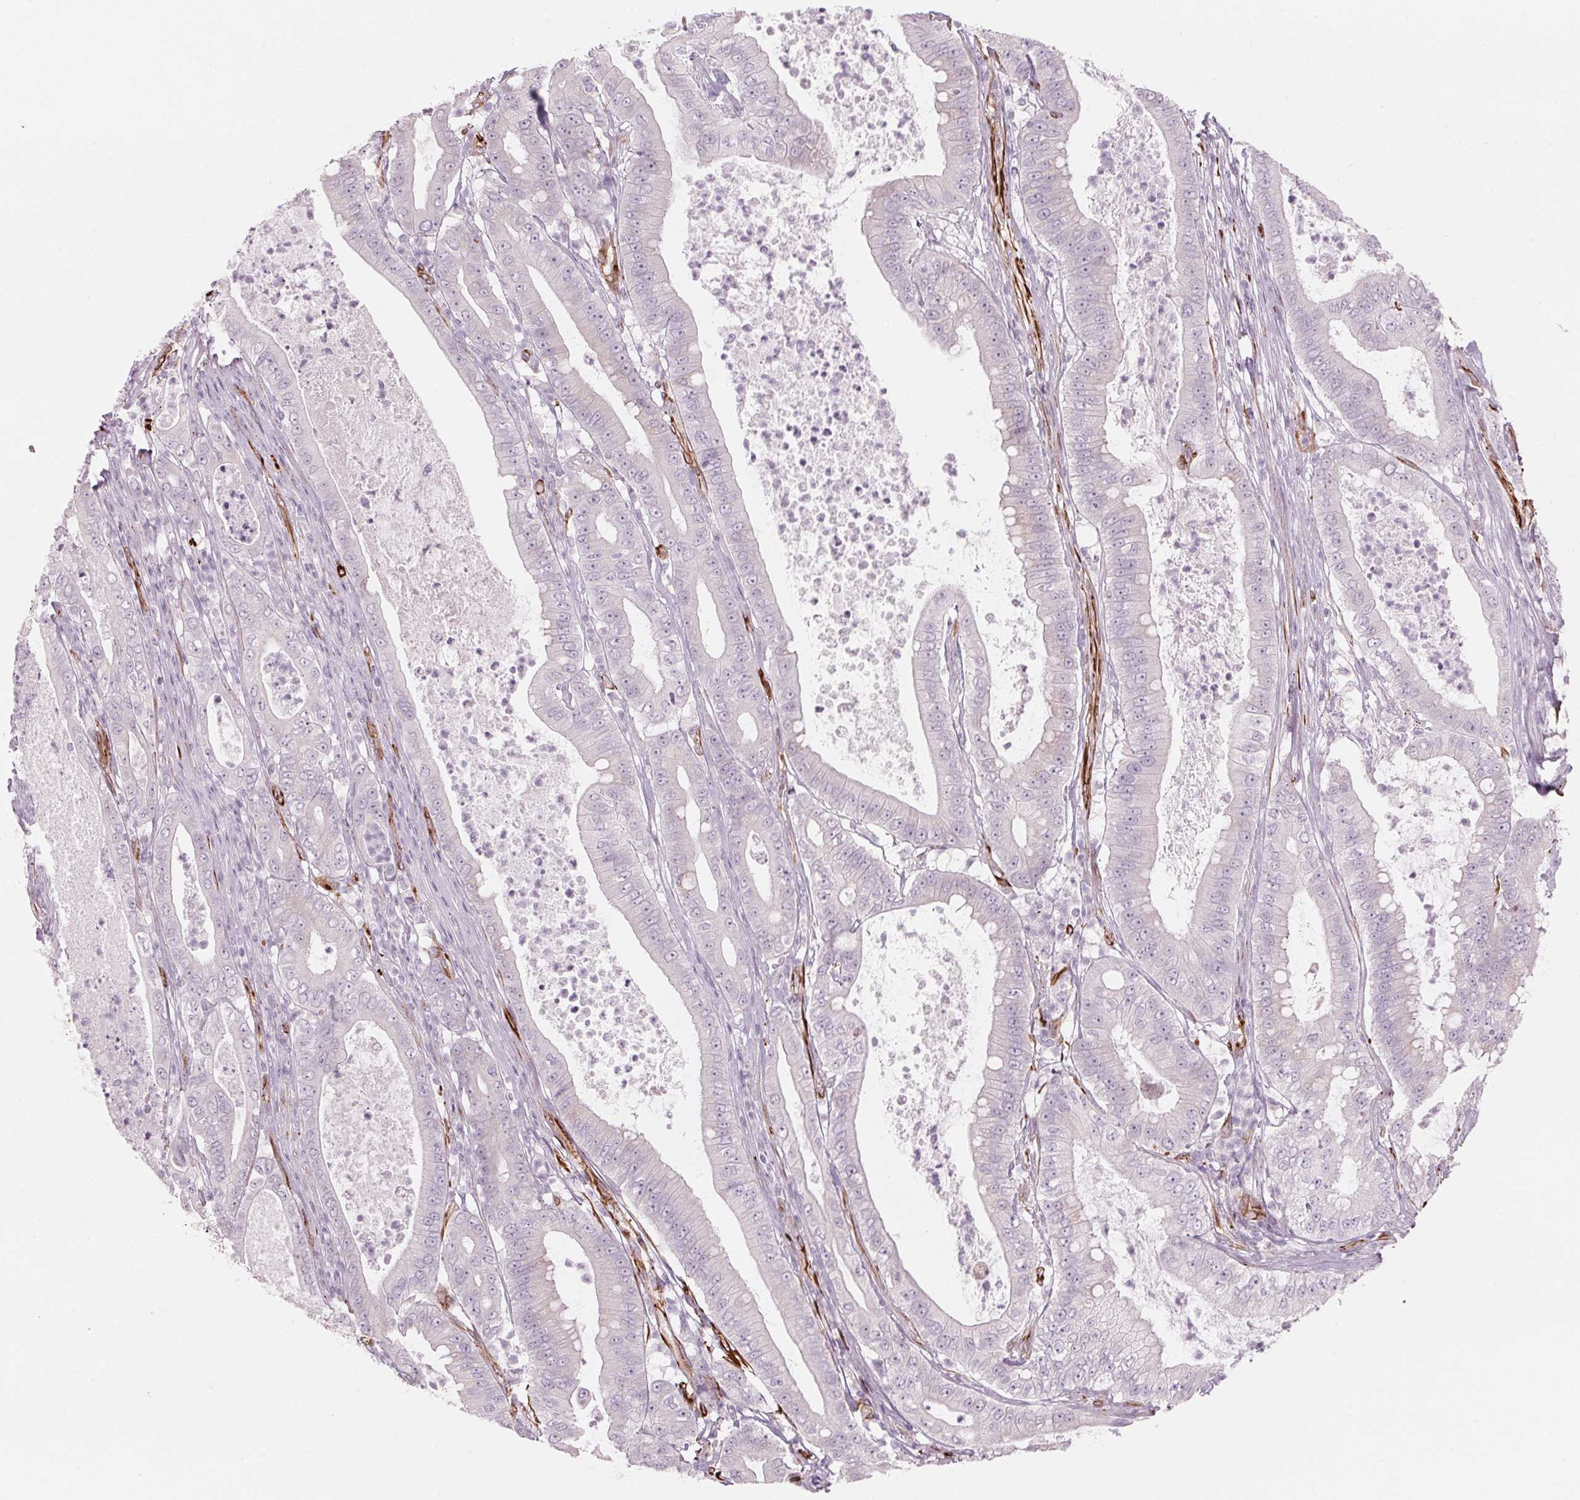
{"staining": {"intensity": "negative", "quantity": "none", "location": "none"}, "tissue": "pancreatic cancer", "cell_type": "Tumor cells", "image_type": "cancer", "snomed": [{"axis": "morphology", "description": "Adenocarcinoma, NOS"}, {"axis": "topography", "description": "Pancreas"}], "caption": "Adenocarcinoma (pancreatic) stained for a protein using immunohistochemistry (IHC) shows no staining tumor cells.", "gene": "CLPS", "patient": {"sex": "male", "age": 71}}